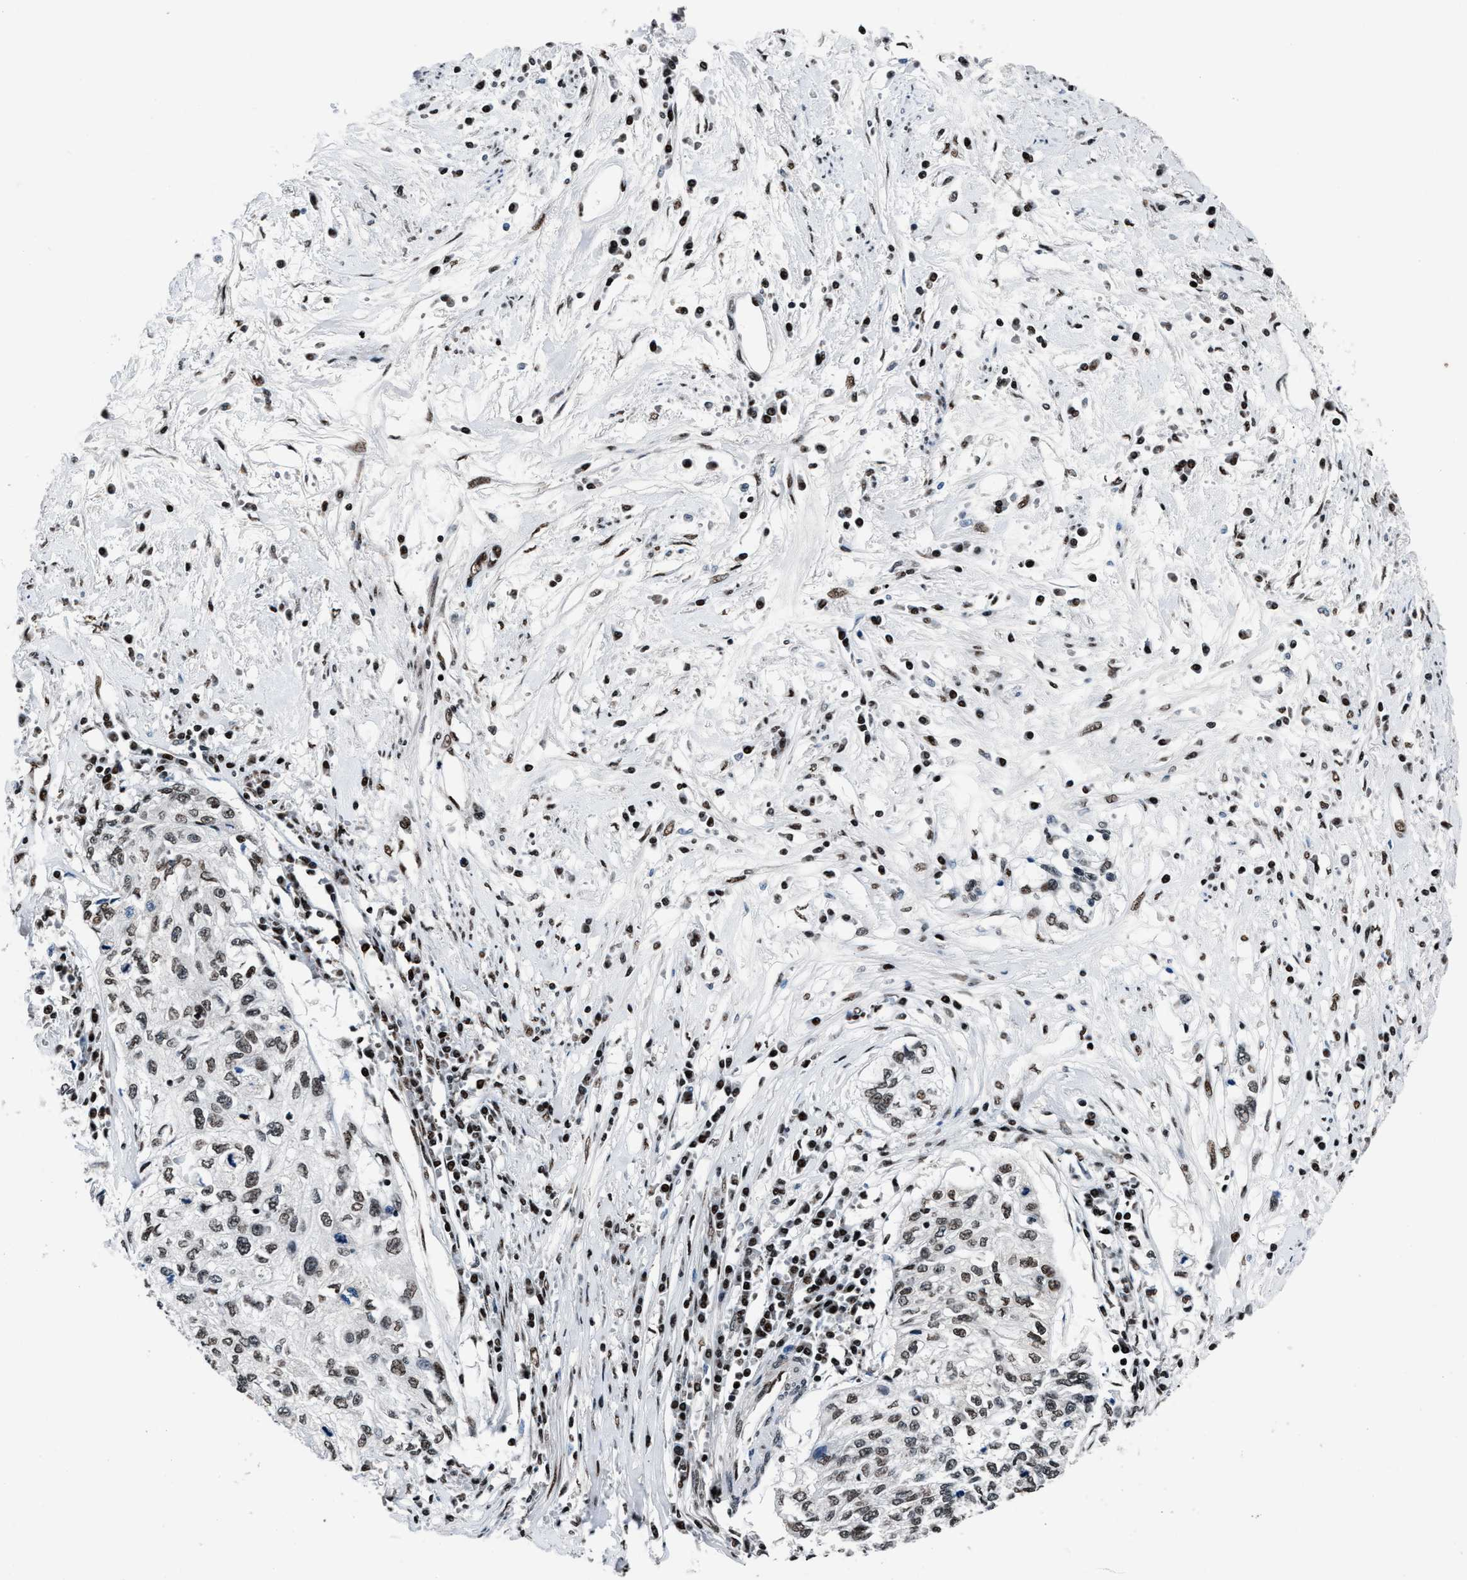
{"staining": {"intensity": "weak", "quantity": ">75%", "location": "nuclear"}, "tissue": "cervical cancer", "cell_type": "Tumor cells", "image_type": "cancer", "snomed": [{"axis": "morphology", "description": "Squamous cell carcinoma, NOS"}, {"axis": "topography", "description": "Cervix"}], "caption": "High-magnification brightfield microscopy of cervical squamous cell carcinoma stained with DAB (brown) and counterstained with hematoxylin (blue). tumor cells exhibit weak nuclear expression is seen in approximately>75% of cells.", "gene": "PRRC2B", "patient": {"sex": "female", "age": 57}}